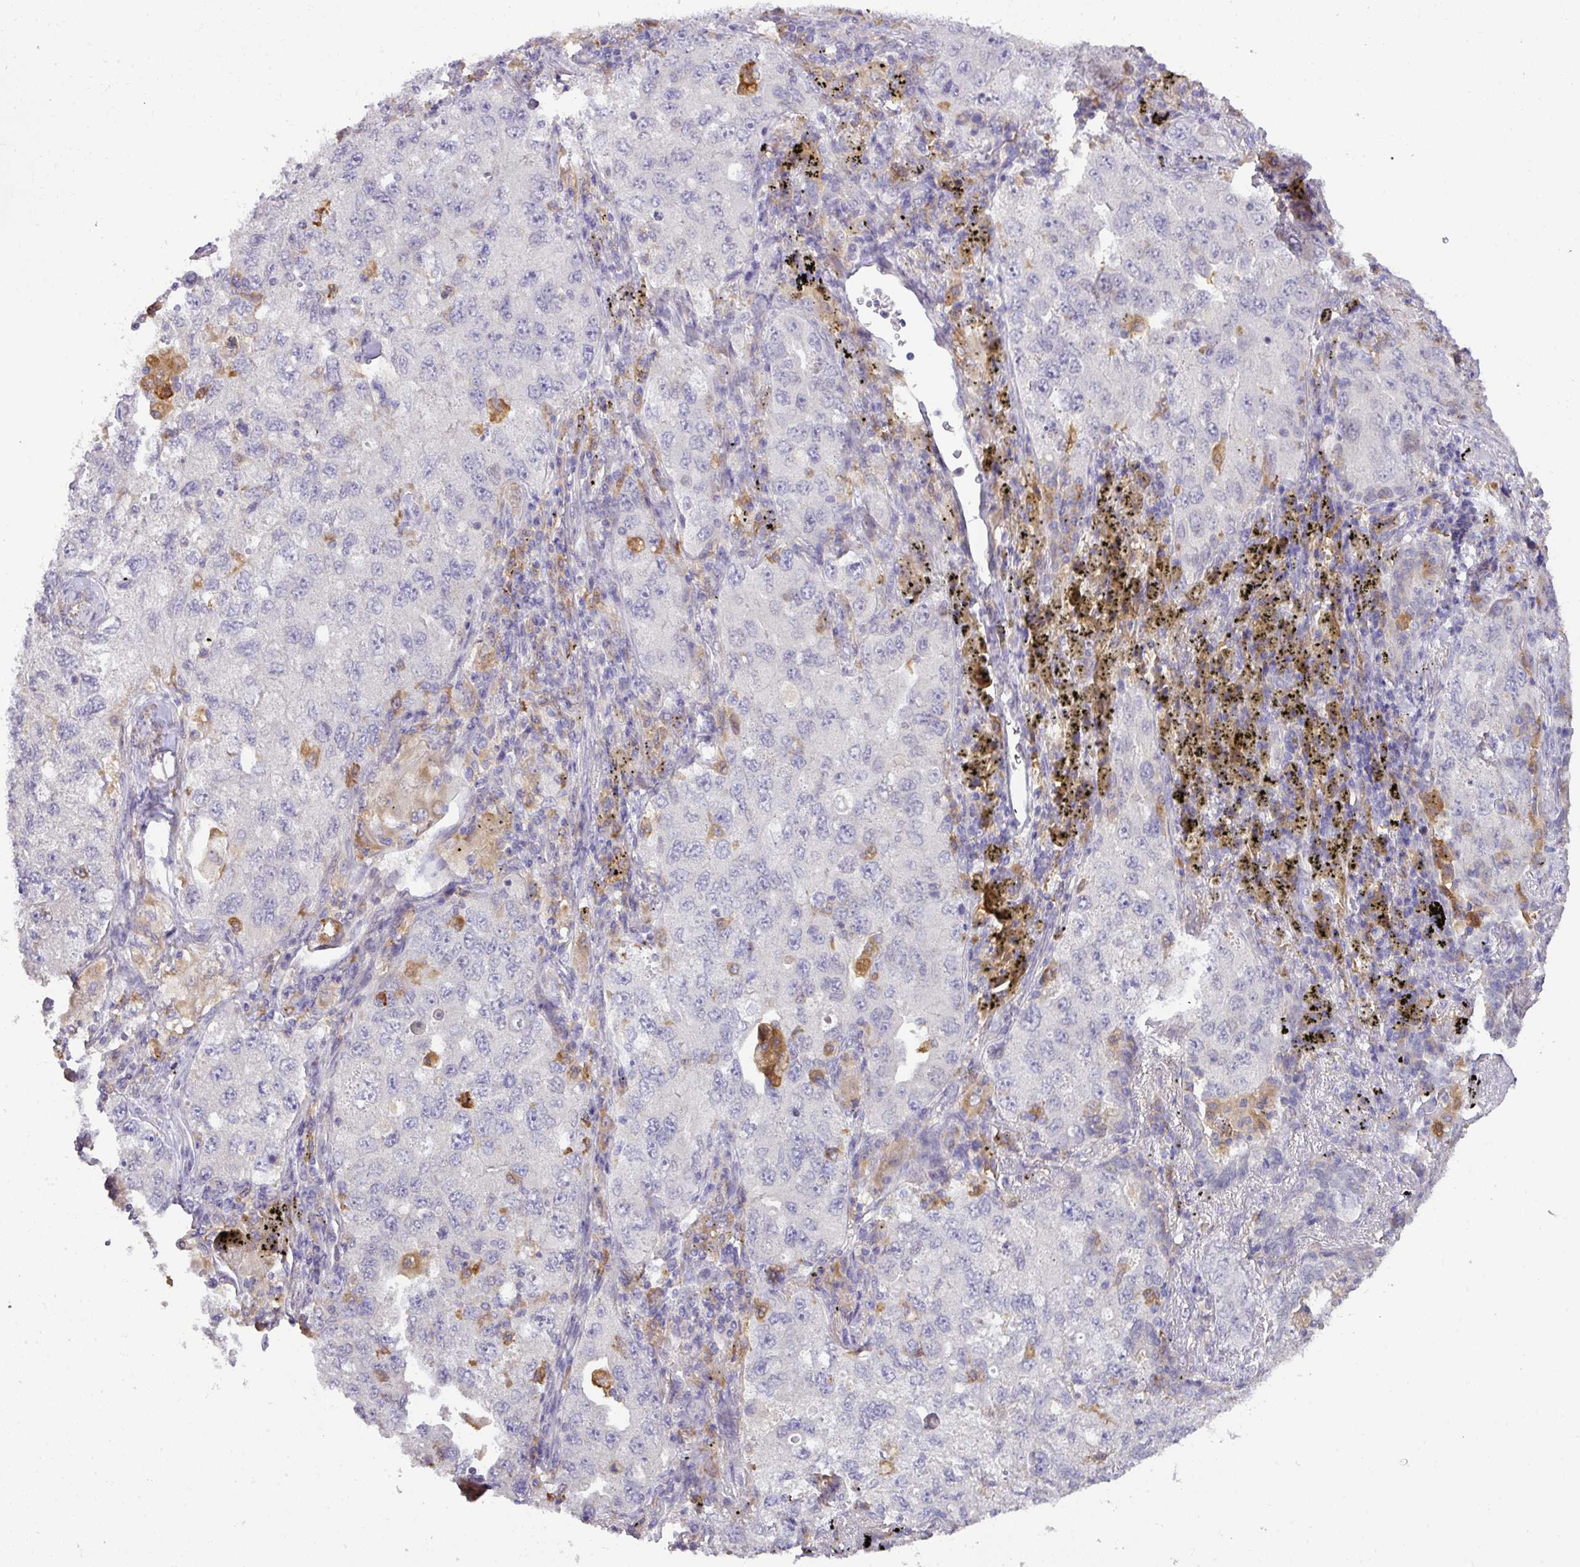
{"staining": {"intensity": "negative", "quantity": "none", "location": "none"}, "tissue": "lung cancer", "cell_type": "Tumor cells", "image_type": "cancer", "snomed": [{"axis": "morphology", "description": "Adenocarcinoma, NOS"}, {"axis": "topography", "description": "Lung"}], "caption": "IHC histopathology image of lung cancer (adenocarcinoma) stained for a protein (brown), which exhibits no expression in tumor cells. Nuclei are stained in blue.", "gene": "GCNT7", "patient": {"sex": "female", "age": 57}}